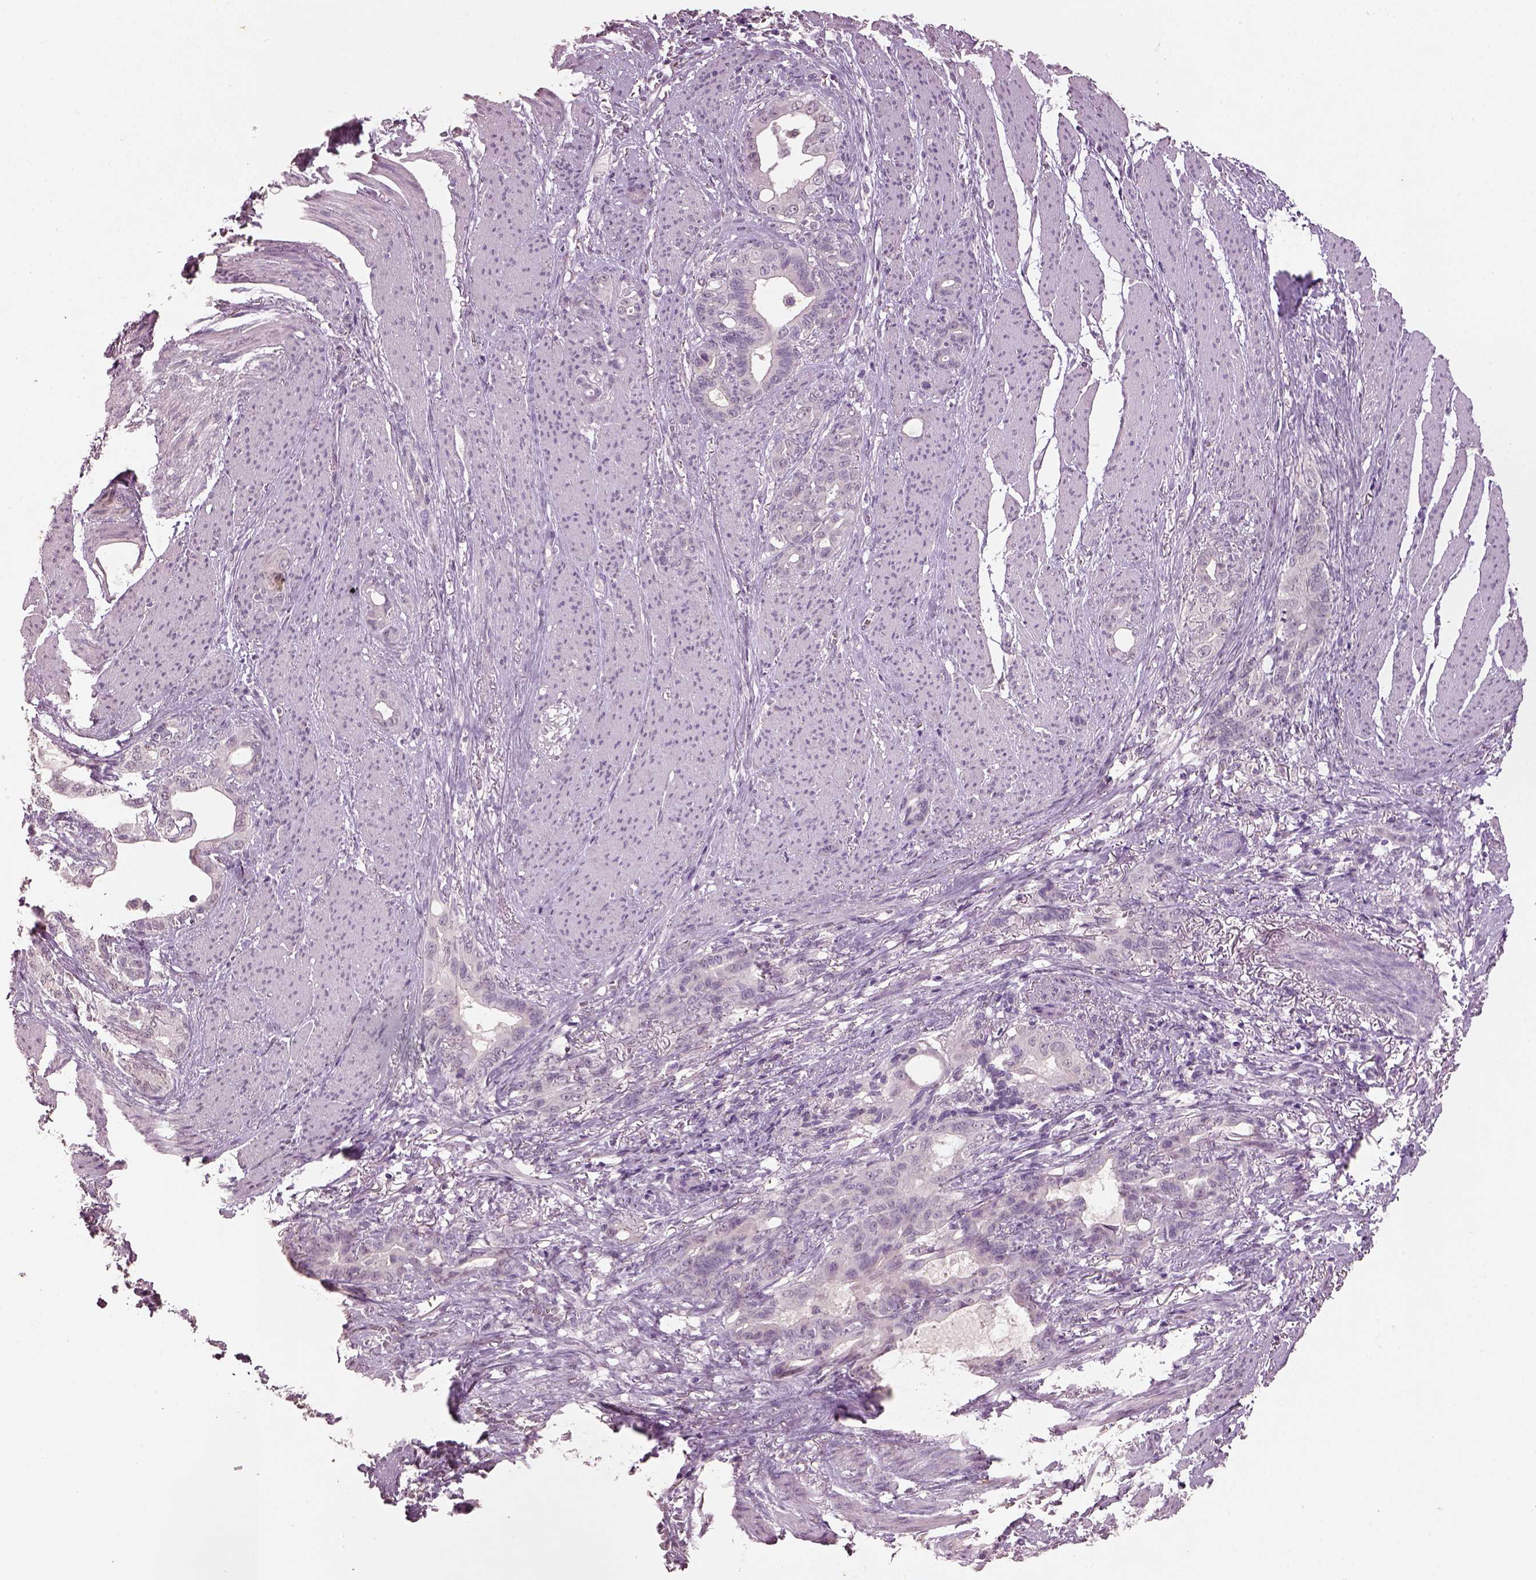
{"staining": {"intensity": "negative", "quantity": "none", "location": "none"}, "tissue": "stomach cancer", "cell_type": "Tumor cells", "image_type": "cancer", "snomed": [{"axis": "morphology", "description": "Normal tissue, NOS"}, {"axis": "morphology", "description": "Adenocarcinoma, NOS"}, {"axis": "topography", "description": "Esophagus"}, {"axis": "topography", "description": "Stomach, upper"}], "caption": "Immunohistochemical staining of human stomach adenocarcinoma exhibits no significant staining in tumor cells.", "gene": "KCNIP3", "patient": {"sex": "male", "age": 62}}